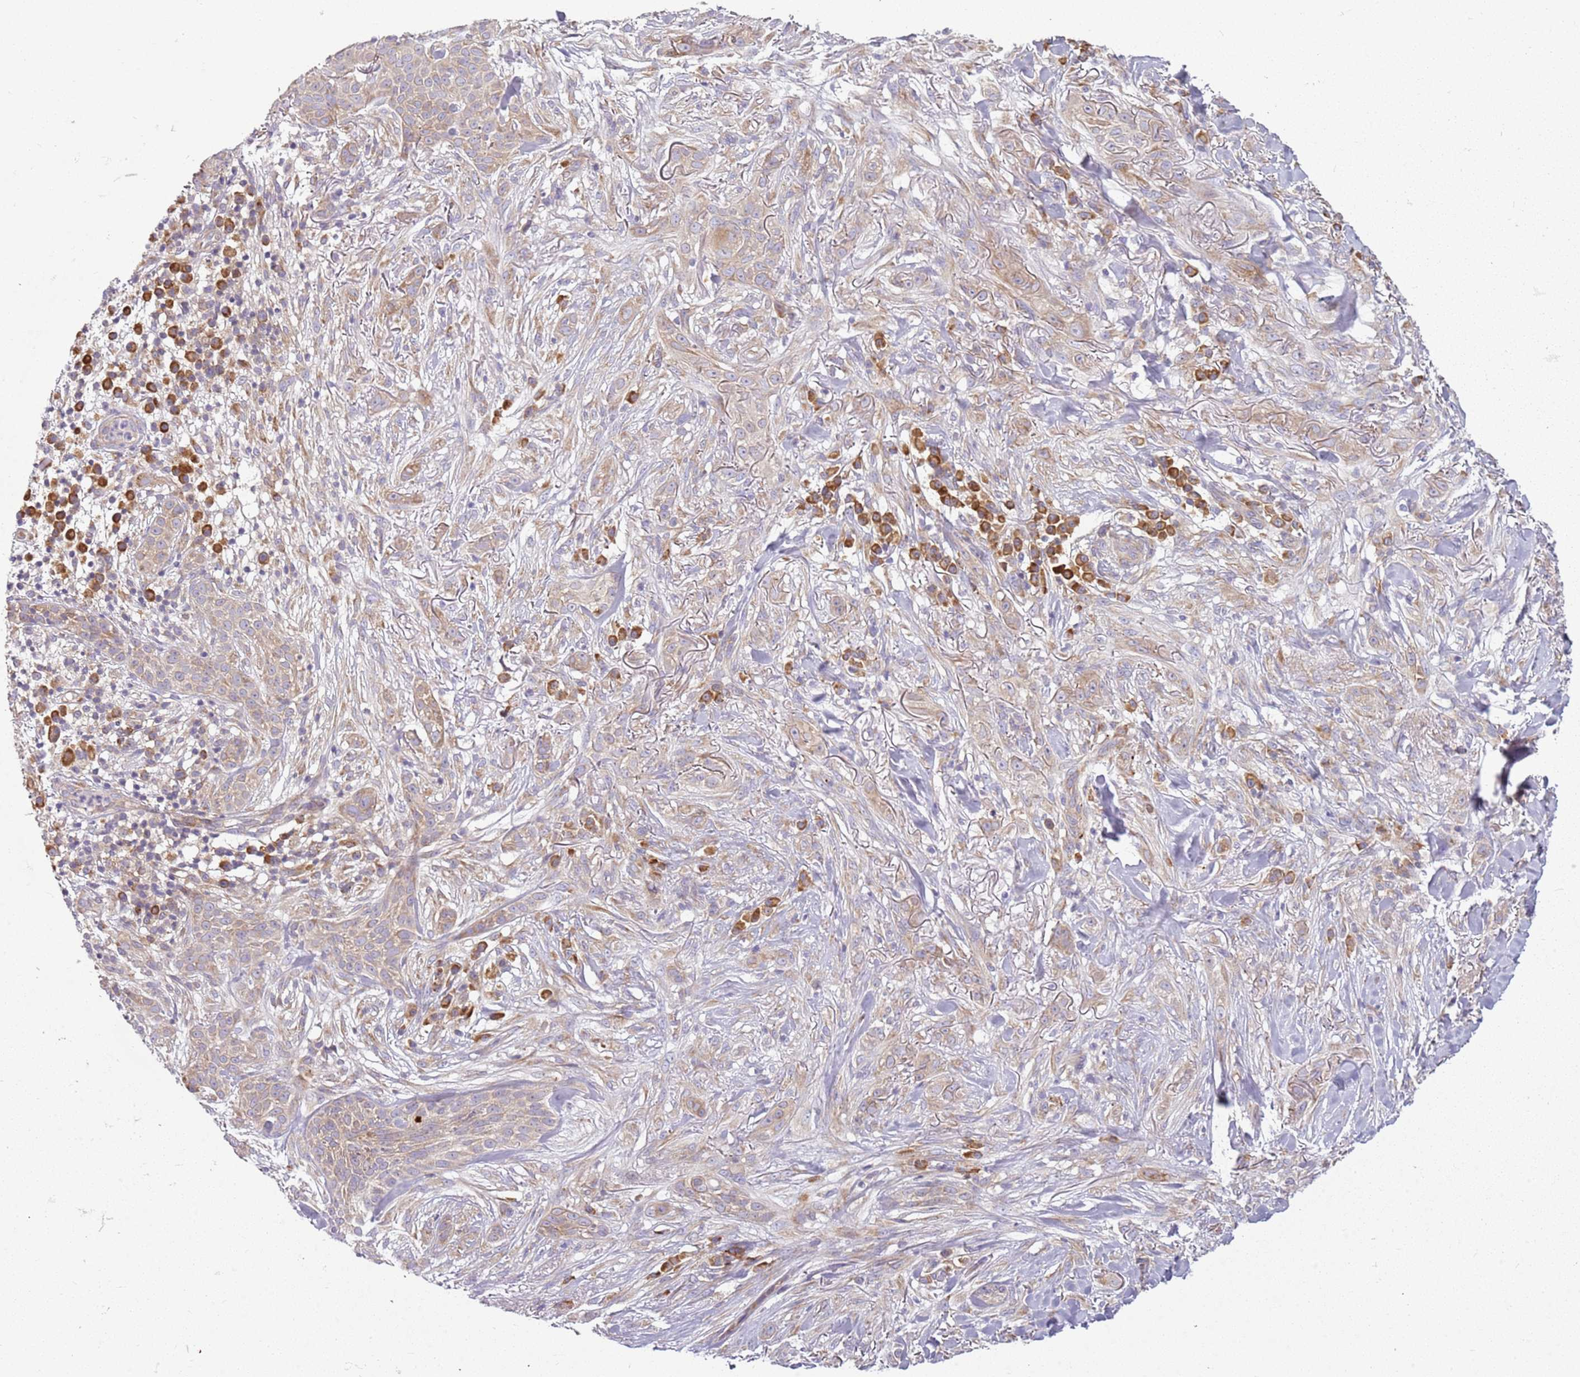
{"staining": {"intensity": "negative", "quantity": "none", "location": "none"}, "tissue": "skin cancer", "cell_type": "Tumor cells", "image_type": "cancer", "snomed": [{"axis": "morphology", "description": "Basal cell carcinoma"}, {"axis": "topography", "description": "Skin"}], "caption": "This image is of skin cancer (basal cell carcinoma) stained with IHC to label a protein in brown with the nuclei are counter-stained blue. There is no expression in tumor cells.", "gene": "RPS28", "patient": {"sex": "male", "age": 72}}